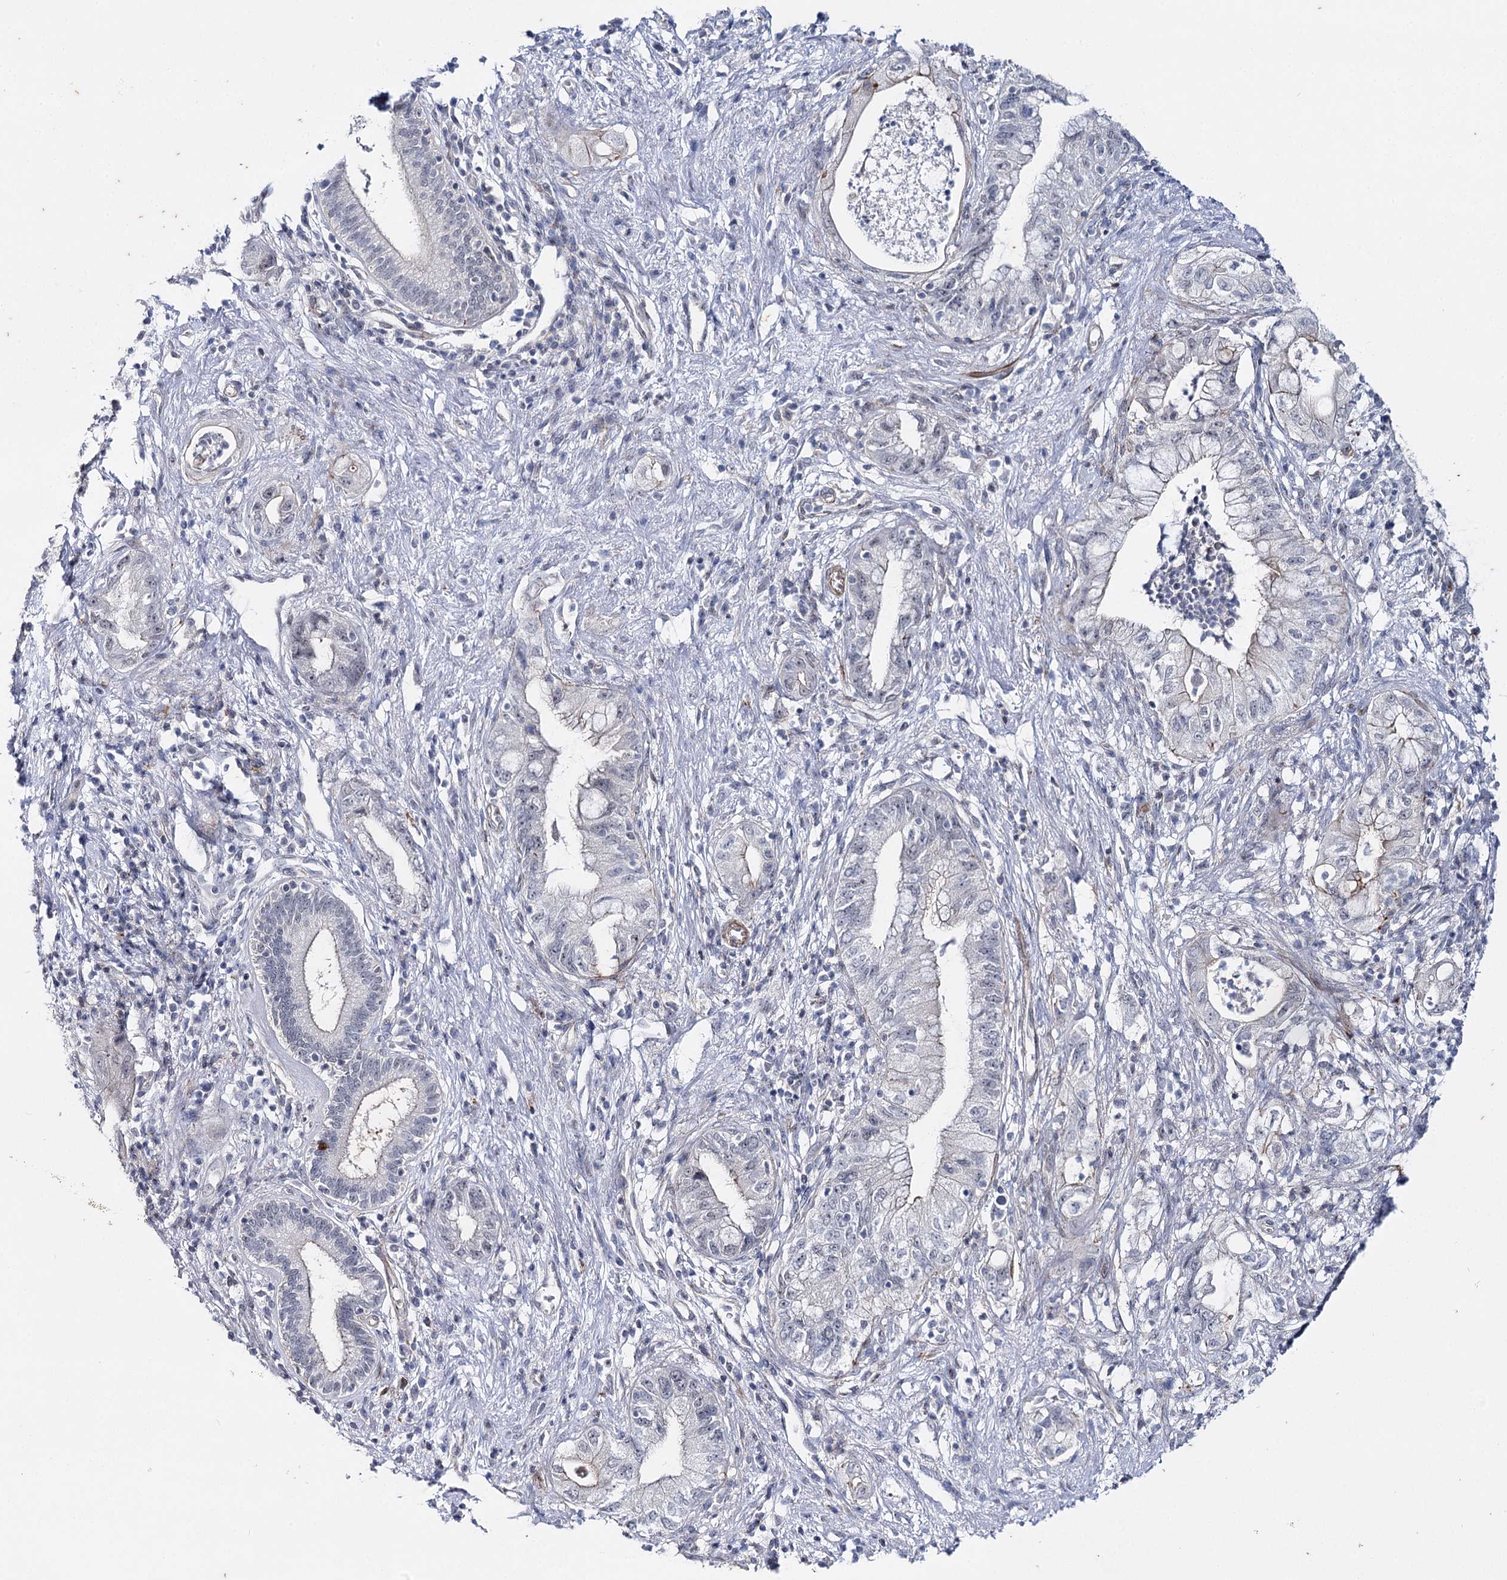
{"staining": {"intensity": "negative", "quantity": "none", "location": "none"}, "tissue": "pancreatic cancer", "cell_type": "Tumor cells", "image_type": "cancer", "snomed": [{"axis": "morphology", "description": "Adenocarcinoma, NOS"}, {"axis": "topography", "description": "Pancreas"}], "caption": "IHC image of human adenocarcinoma (pancreatic) stained for a protein (brown), which shows no staining in tumor cells.", "gene": "AGXT2", "patient": {"sex": "female", "age": 73}}